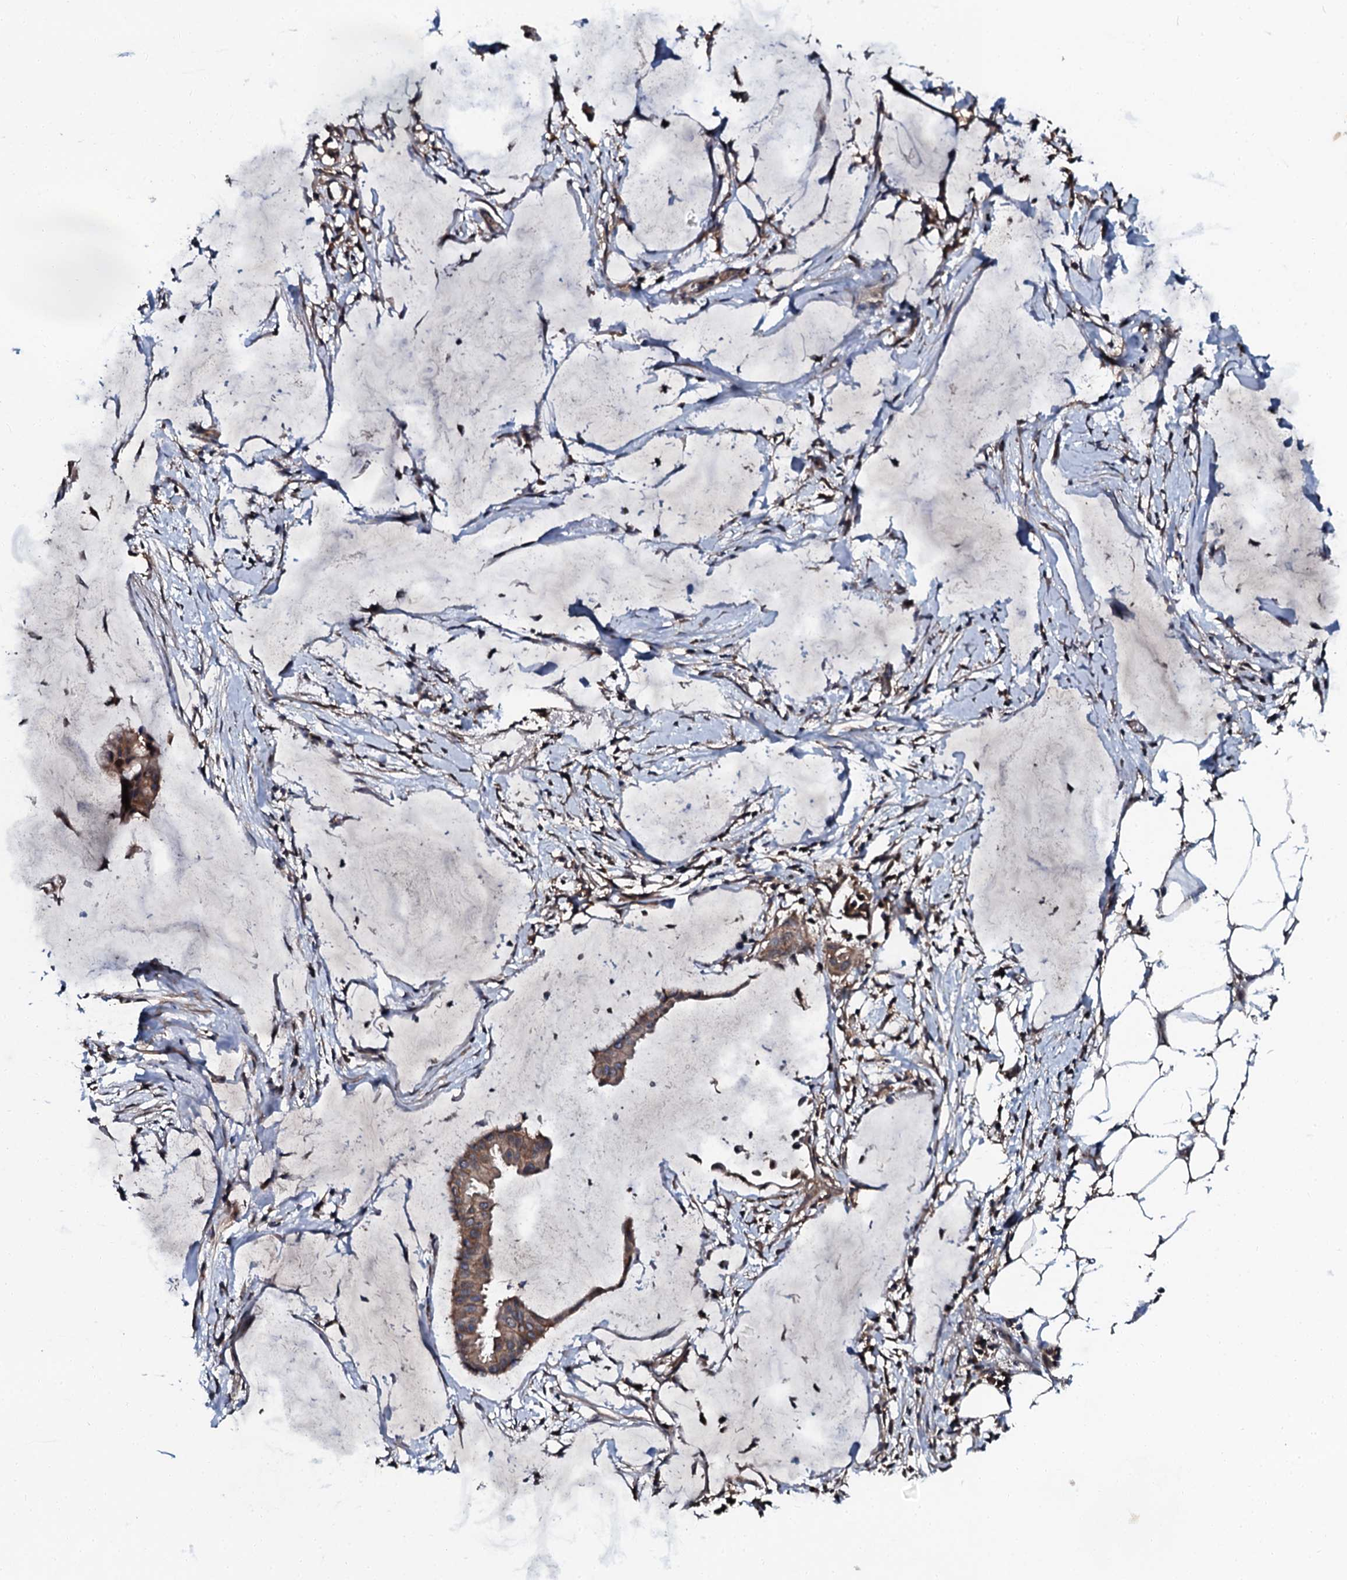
{"staining": {"intensity": "weak", "quantity": ">75%", "location": "cytoplasmic/membranous"}, "tissue": "ovarian cancer", "cell_type": "Tumor cells", "image_type": "cancer", "snomed": [{"axis": "morphology", "description": "Cystadenocarcinoma, mucinous, NOS"}, {"axis": "topography", "description": "Ovary"}], "caption": "A high-resolution image shows immunohistochemistry staining of mucinous cystadenocarcinoma (ovarian), which shows weak cytoplasmic/membranous expression in approximately >75% of tumor cells.", "gene": "N4BP1", "patient": {"sex": "female", "age": 73}}